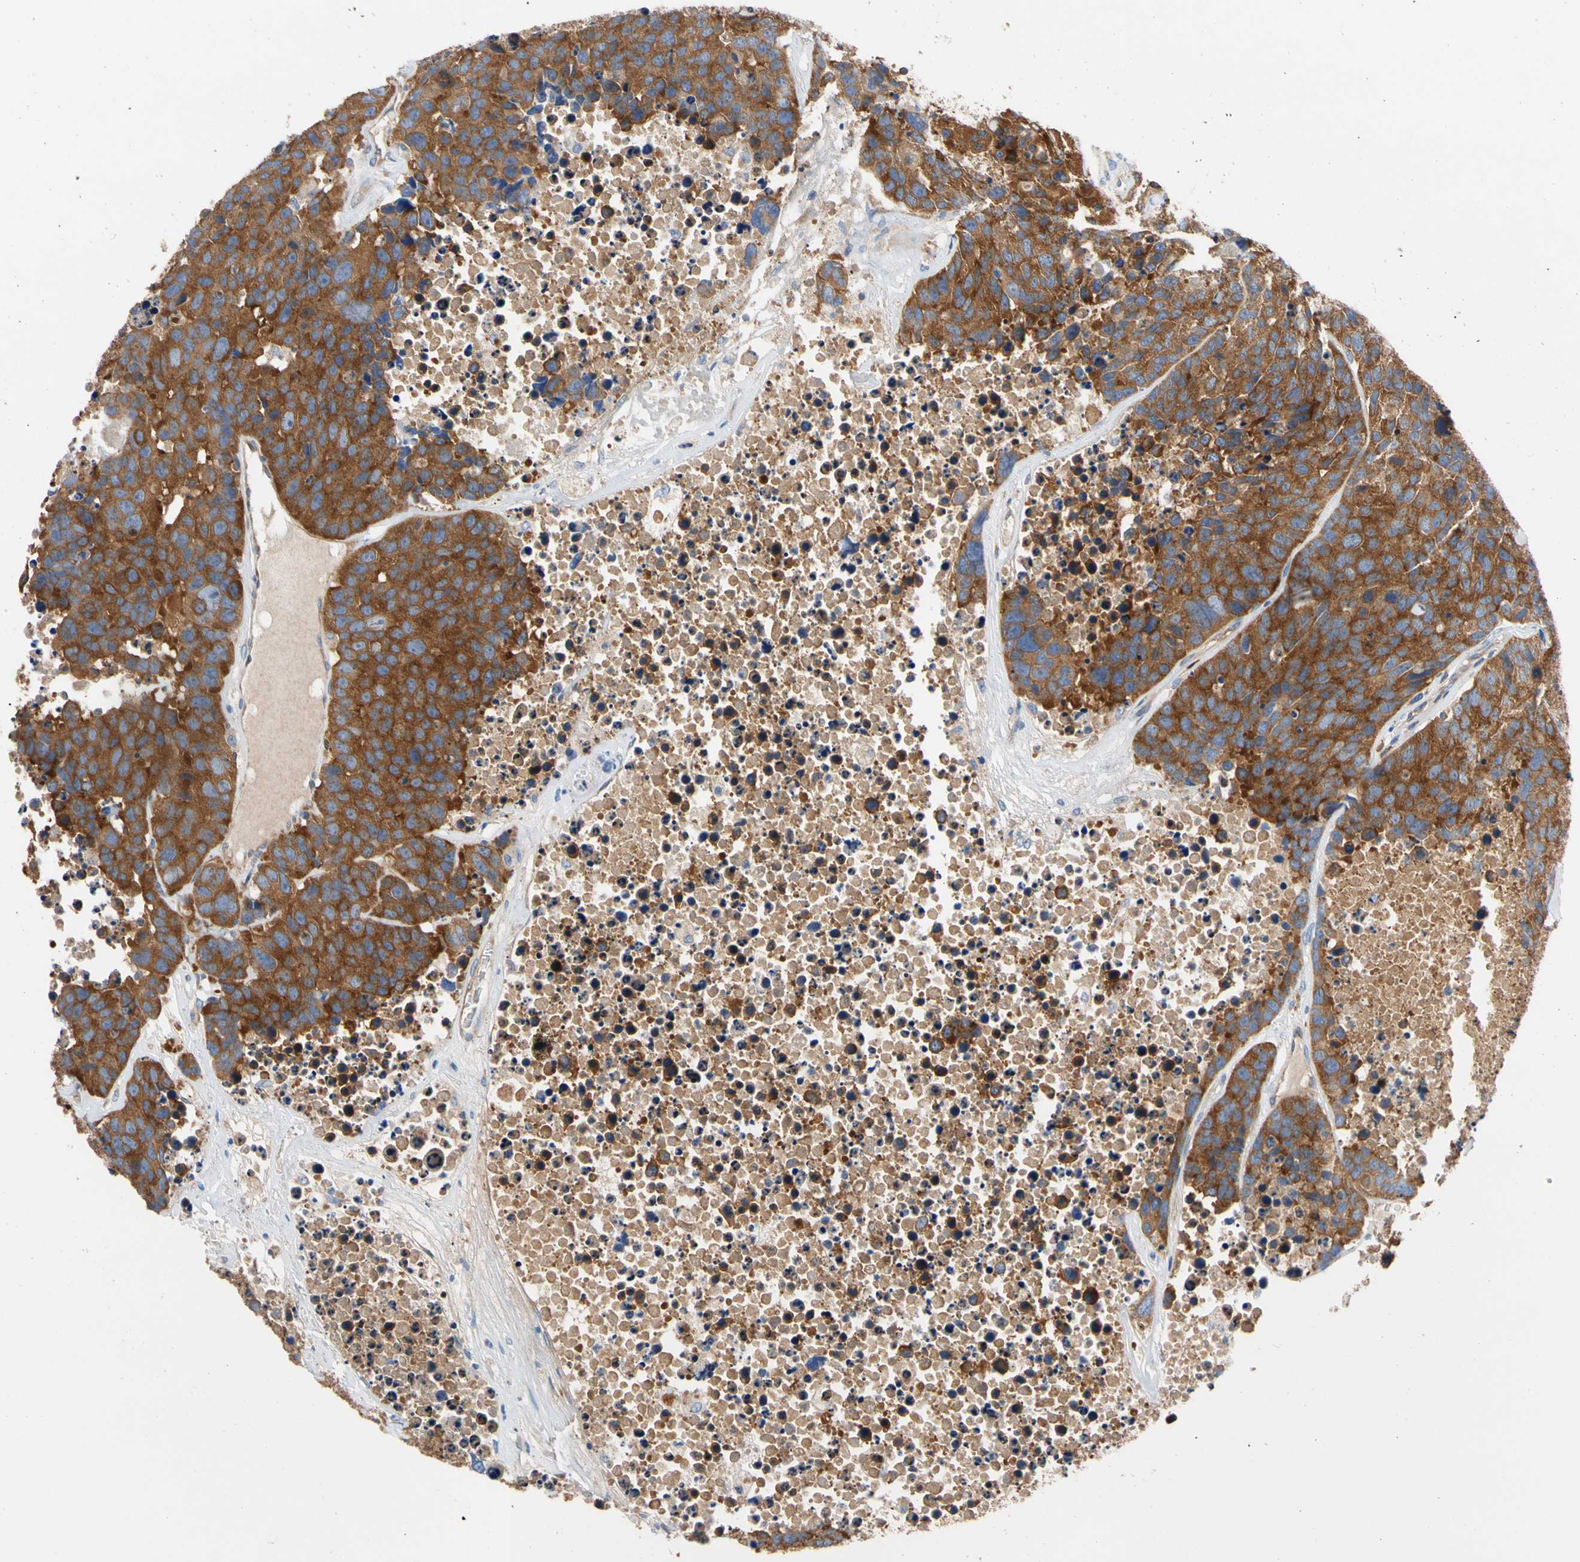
{"staining": {"intensity": "strong", "quantity": ">75%", "location": "cytoplasmic/membranous"}, "tissue": "carcinoid", "cell_type": "Tumor cells", "image_type": "cancer", "snomed": [{"axis": "morphology", "description": "Carcinoid, malignant, NOS"}, {"axis": "topography", "description": "Lung"}], "caption": "Immunohistochemical staining of human carcinoid (malignant) displays strong cytoplasmic/membranous protein staining in approximately >75% of tumor cells. (DAB = brown stain, brightfield microscopy at high magnification).", "gene": "GPHN", "patient": {"sex": "male", "age": 60}}